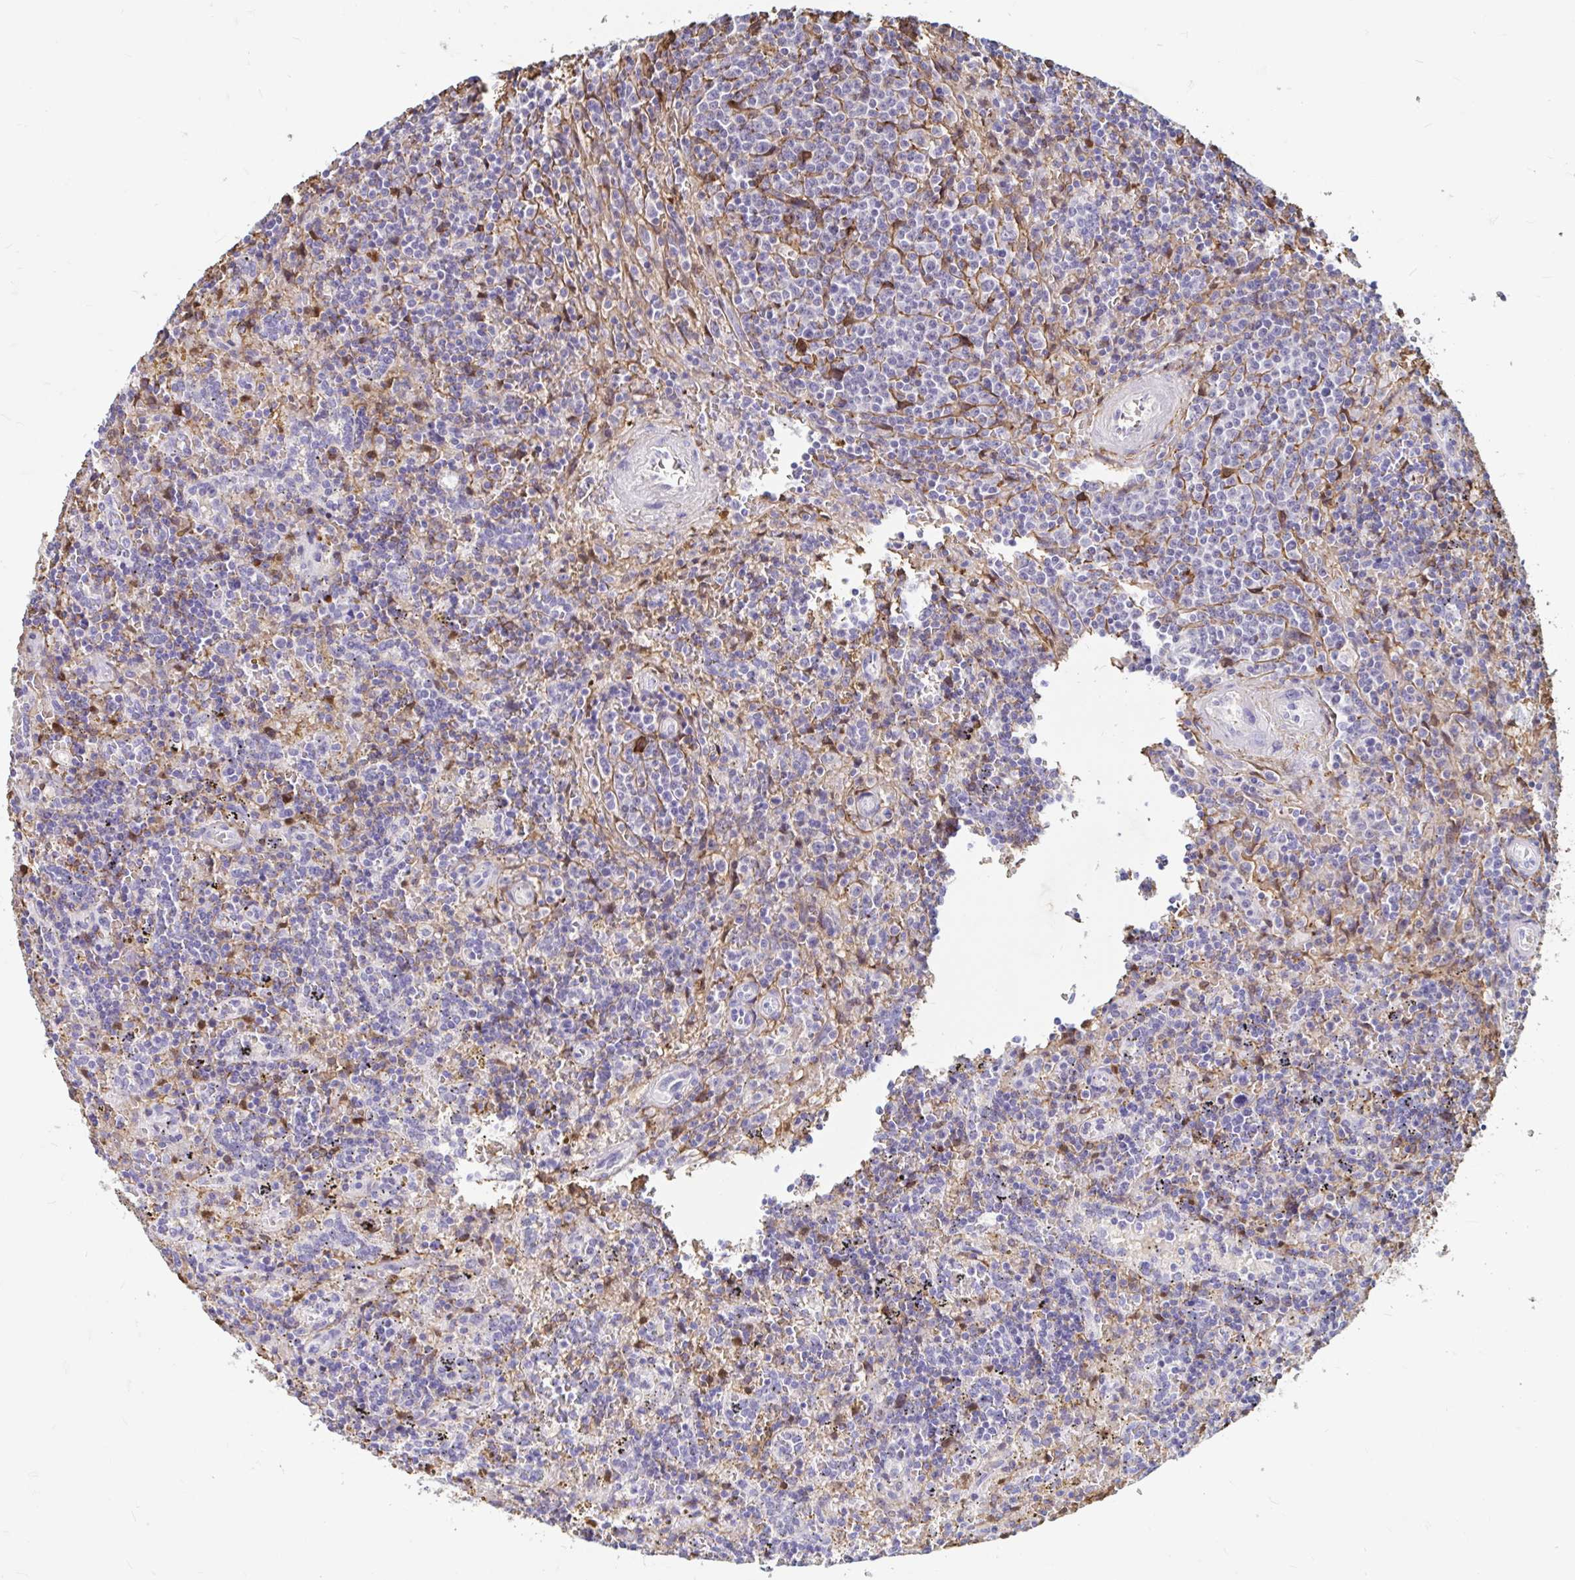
{"staining": {"intensity": "negative", "quantity": "none", "location": "none"}, "tissue": "lymphoma", "cell_type": "Tumor cells", "image_type": "cancer", "snomed": [{"axis": "morphology", "description": "Malignant lymphoma, non-Hodgkin's type, Low grade"}, {"axis": "topography", "description": "Spleen"}], "caption": "A histopathology image of lymphoma stained for a protein displays no brown staining in tumor cells. (Immunohistochemistry (ihc), brightfield microscopy, high magnification).", "gene": "ADH1A", "patient": {"sex": "male", "age": 67}}